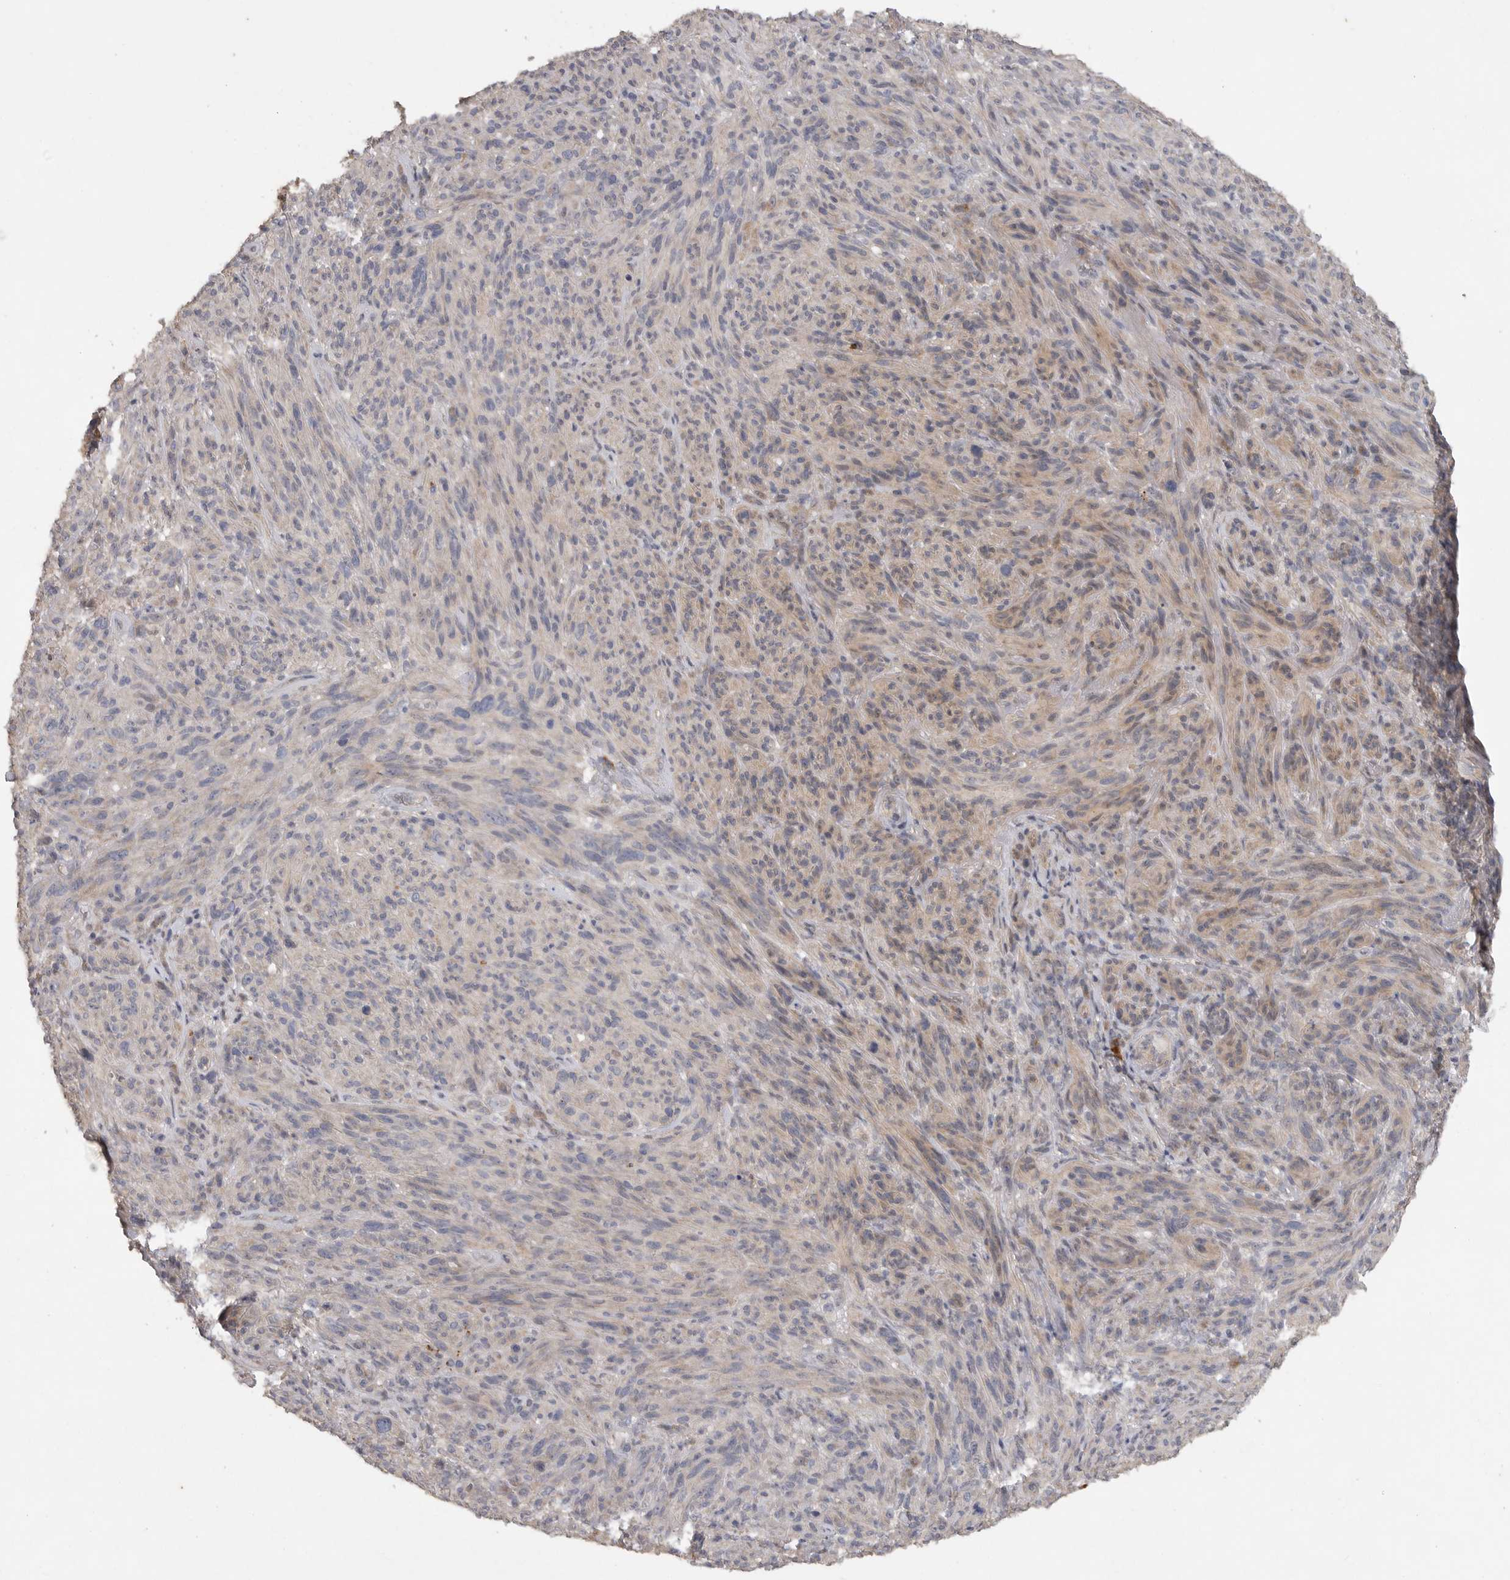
{"staining": {"intensity": "weak", "quantity": "<25%", "location": "cytoplasmic/membranous"}, "tissue": "melanoma", "cell_type": "Tumor cells", "image_type": "cancer", "snomed": [{"axis": "morphology", "description": "Malignant melanoma, NOS"}, {"axis": "topography", "description": "Skin of head"}], "caption": "Immunohistochemistry of melanoma exhibits no expression in tumor cells.", "gene": "EDEM3", "patient": {"sex": "male", "age": 96}}